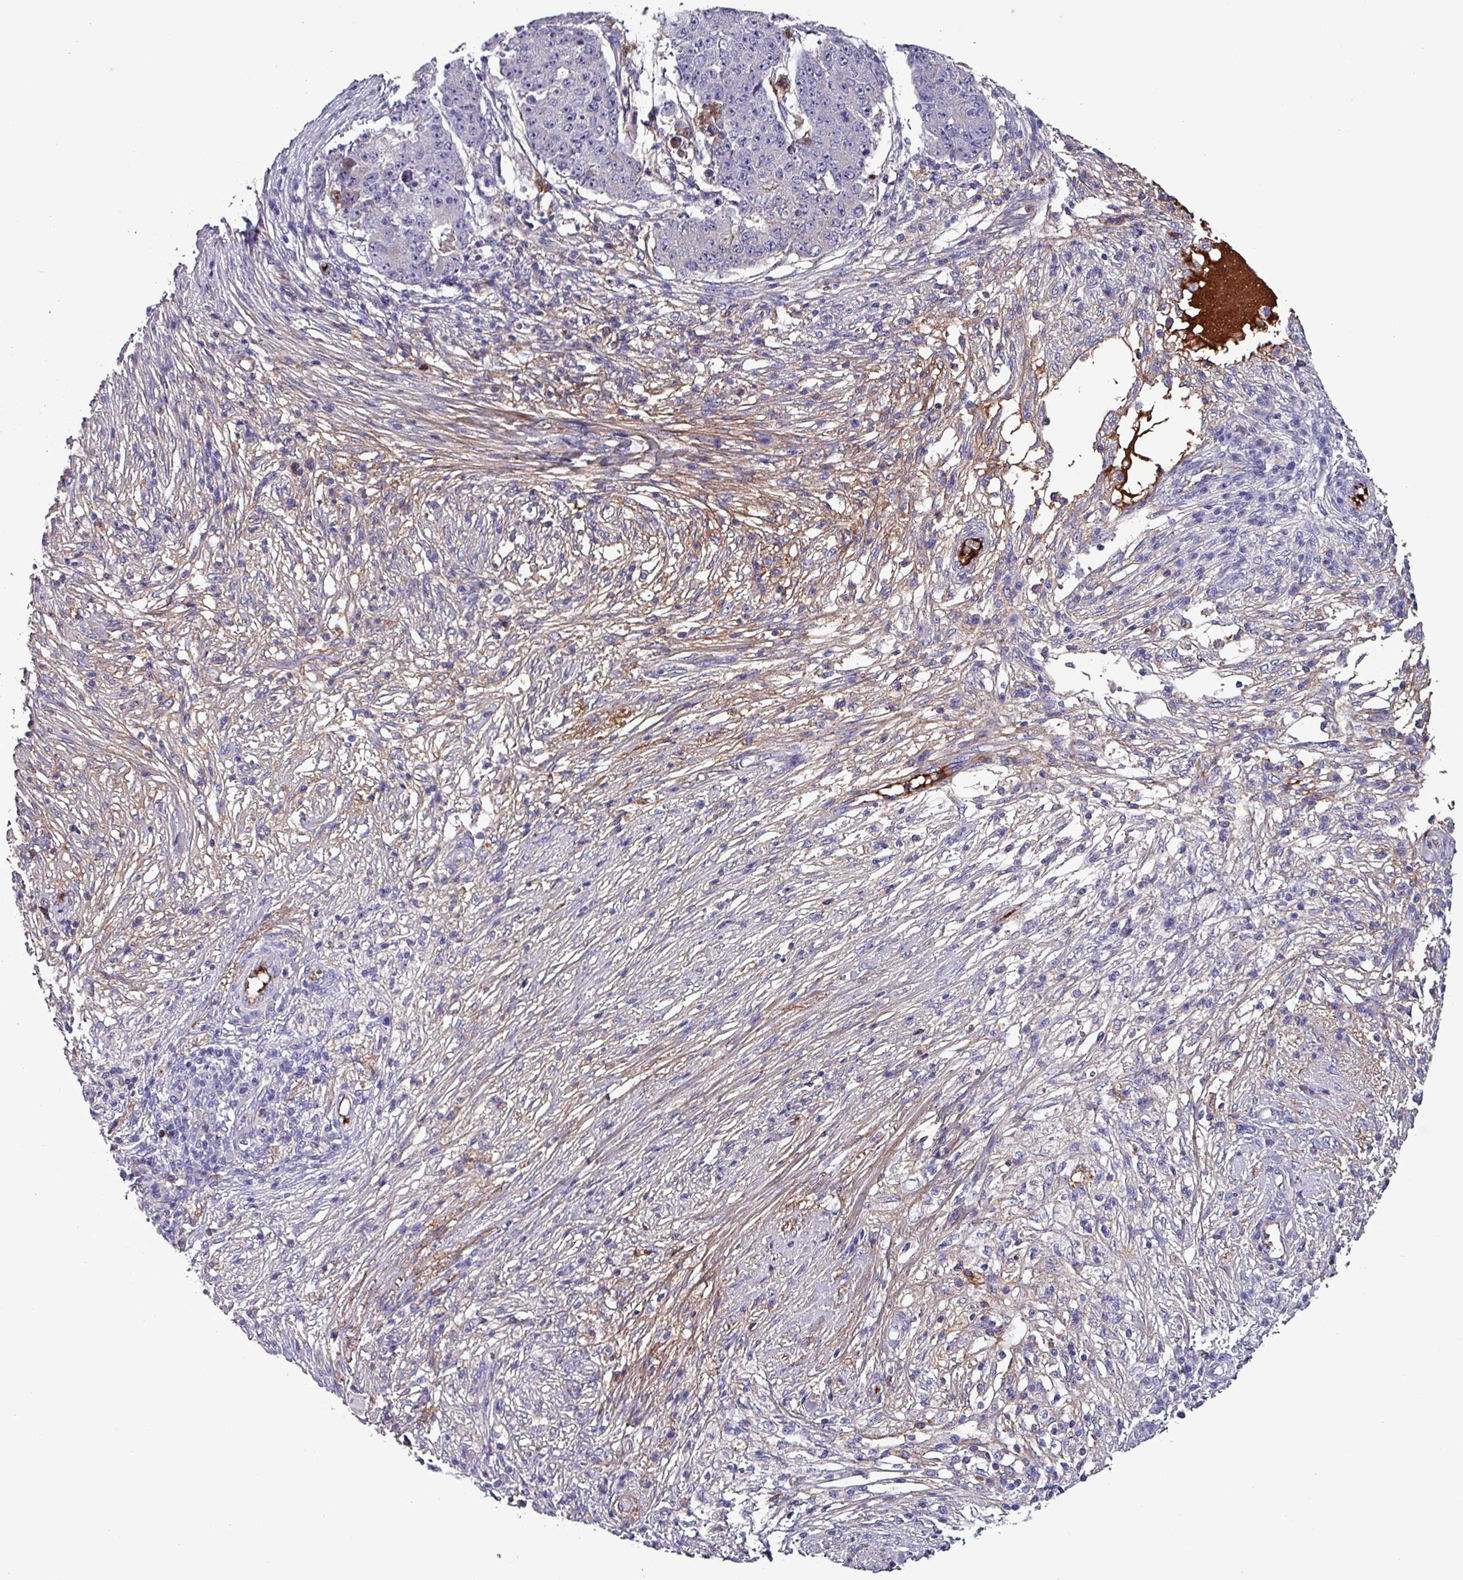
{"staining": {"intensity": "negative", "quantity": "none", "location": "none"}, "tissue": "ovarian cancer", "cell_type": "Tumor cells", "image_type": "cancer", "snomed": [{"axis": "morphology", "description": "Carcinoma, endometroid"}, {"axis": "topography", "description": "Ovary"}], "caption": "Tumor cells show no significant protein expression in endometroid carcinoma (ovarian).", "gene": "HP", "patient": {"sex": "female", "age": 42}}